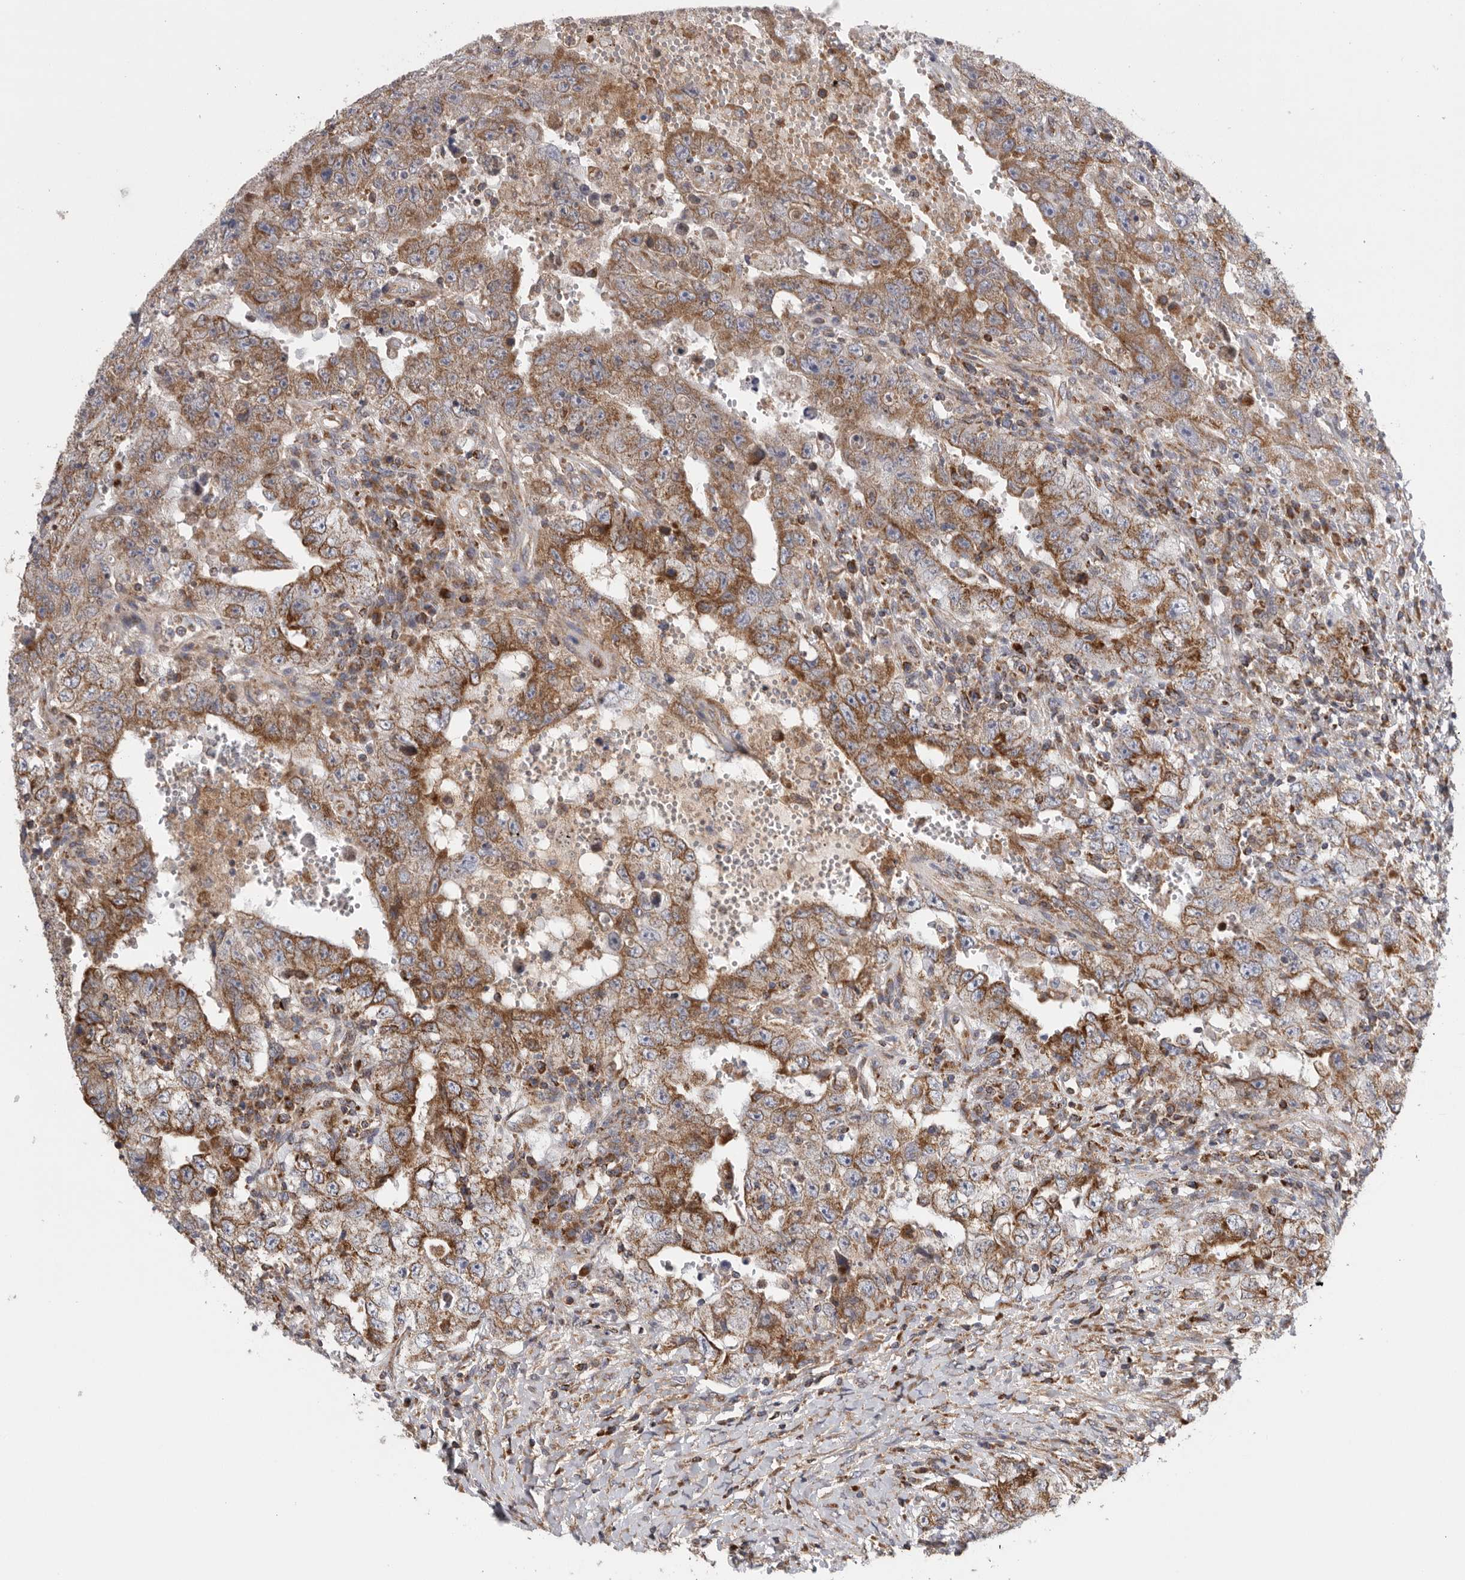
{"staining": {"intensity": "moderate", "quantity": ">75%", "location": "cytoplasmic/membranous"}, "tissue": "testis cancer", "cell_type": "Tumor cells", "image_type": "cancer", "snomed": [{"axis": "morphology", "description": "Carcinoma, Embryonal, NOS"}, {"axis": "topography", "description": "Testis"}], "caption": "Protein staining displays moderate cytoplasmic/membranous positivity in about >75% of tumor cells in embryonal carcinoma (testis).", "gene": "FKBP8", "patient": {"sex": "male", "age": 26}}